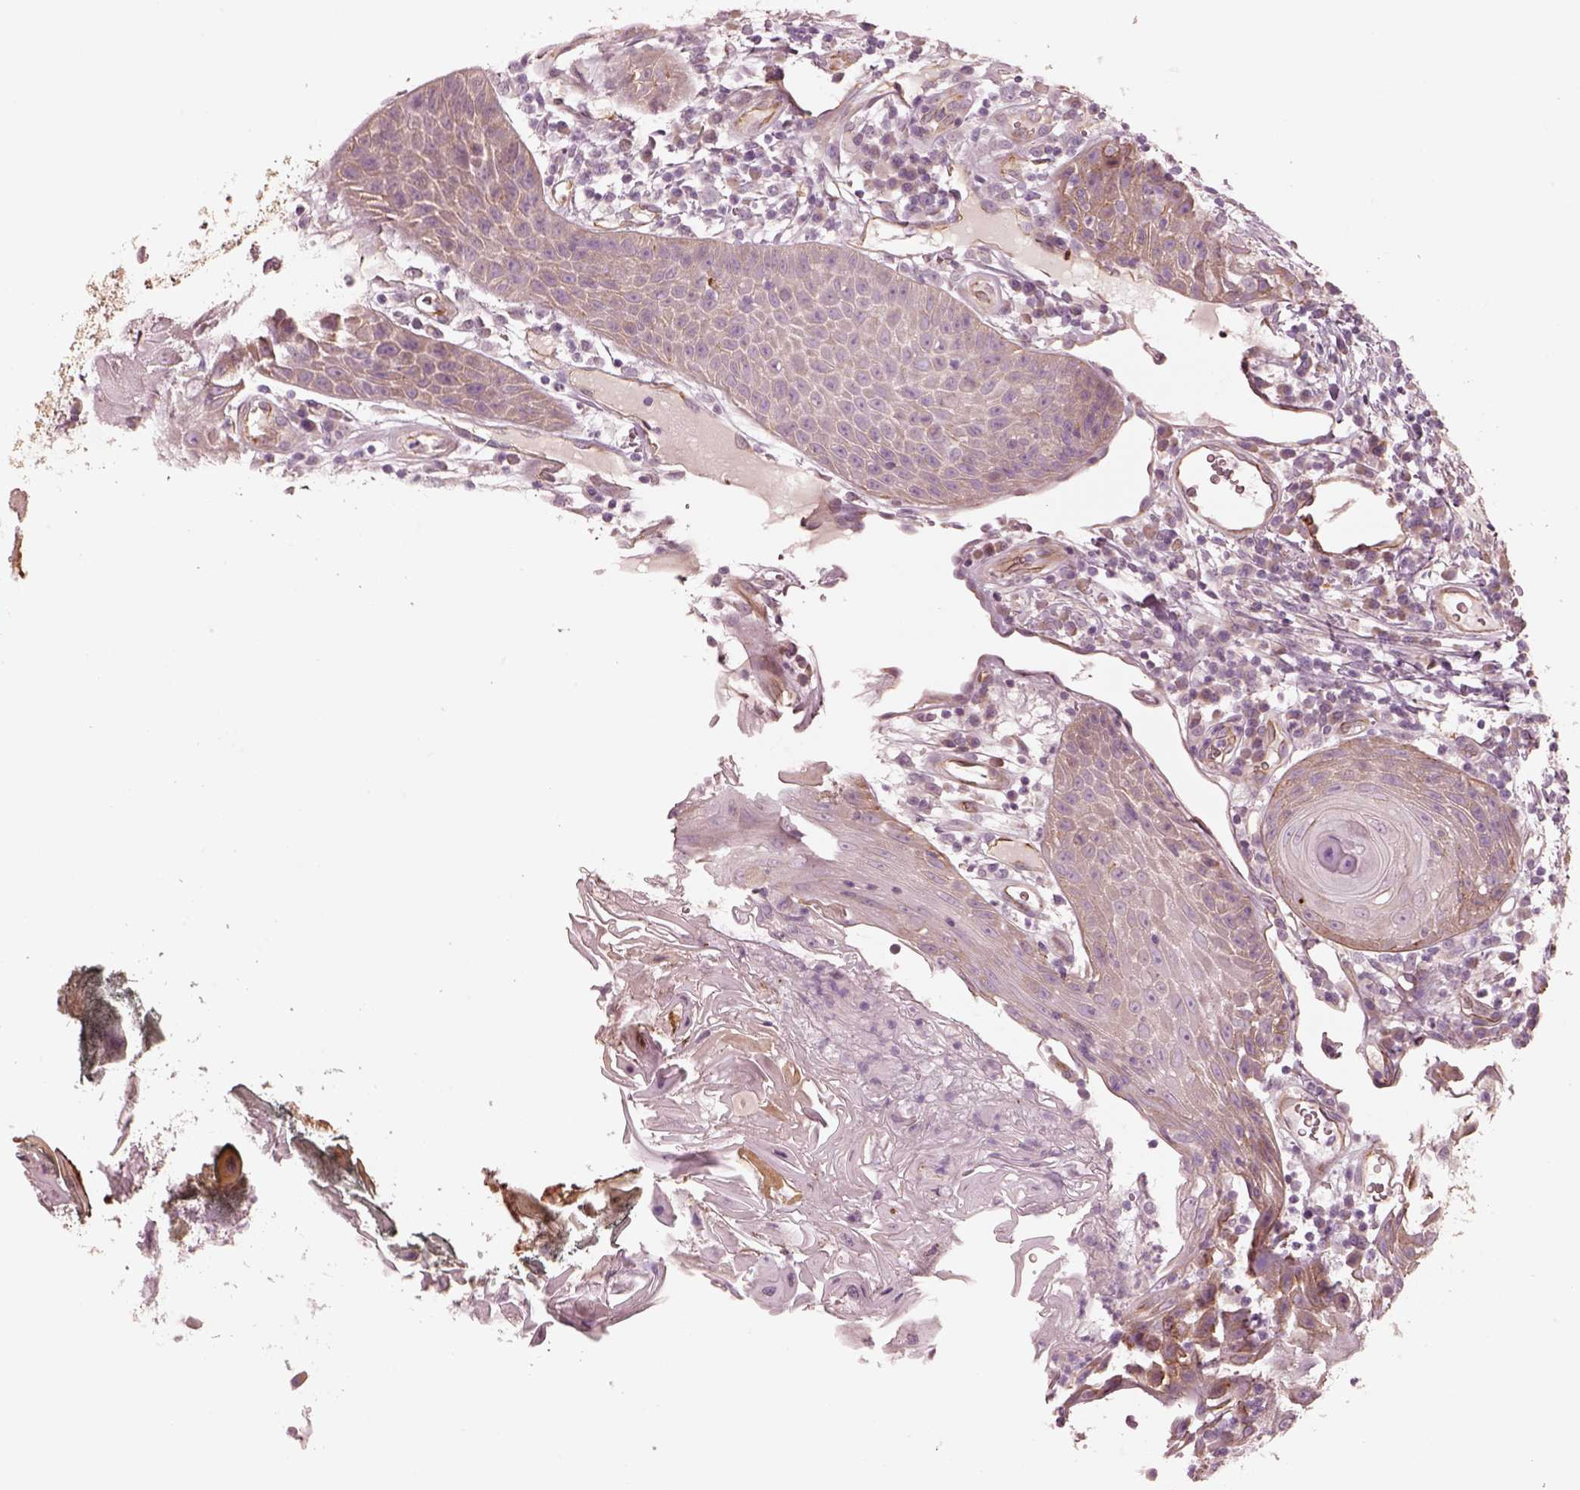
{"staining": {"intensity": "weak", "quantity": "25%-75%", "location": "cytoplasmic/membranous"}, "tissue": "head and neck cancer", "cell_type": "Tumor cells", "image_type": "cancer", "snomed": [{"axis": "morphology", "description": "Squamous cell carcinoma, NOS"}, {"axis": "topography", "description": "Head-Neck"}], "caption": "An image of human head and neck cancer (squamous cell carcinoma) stained for a protein shows weak cytoplasmic/membranous brown staining in tumor cells.", "gene": "CRYM", "patient": {"sex": "male", "age": 52}}